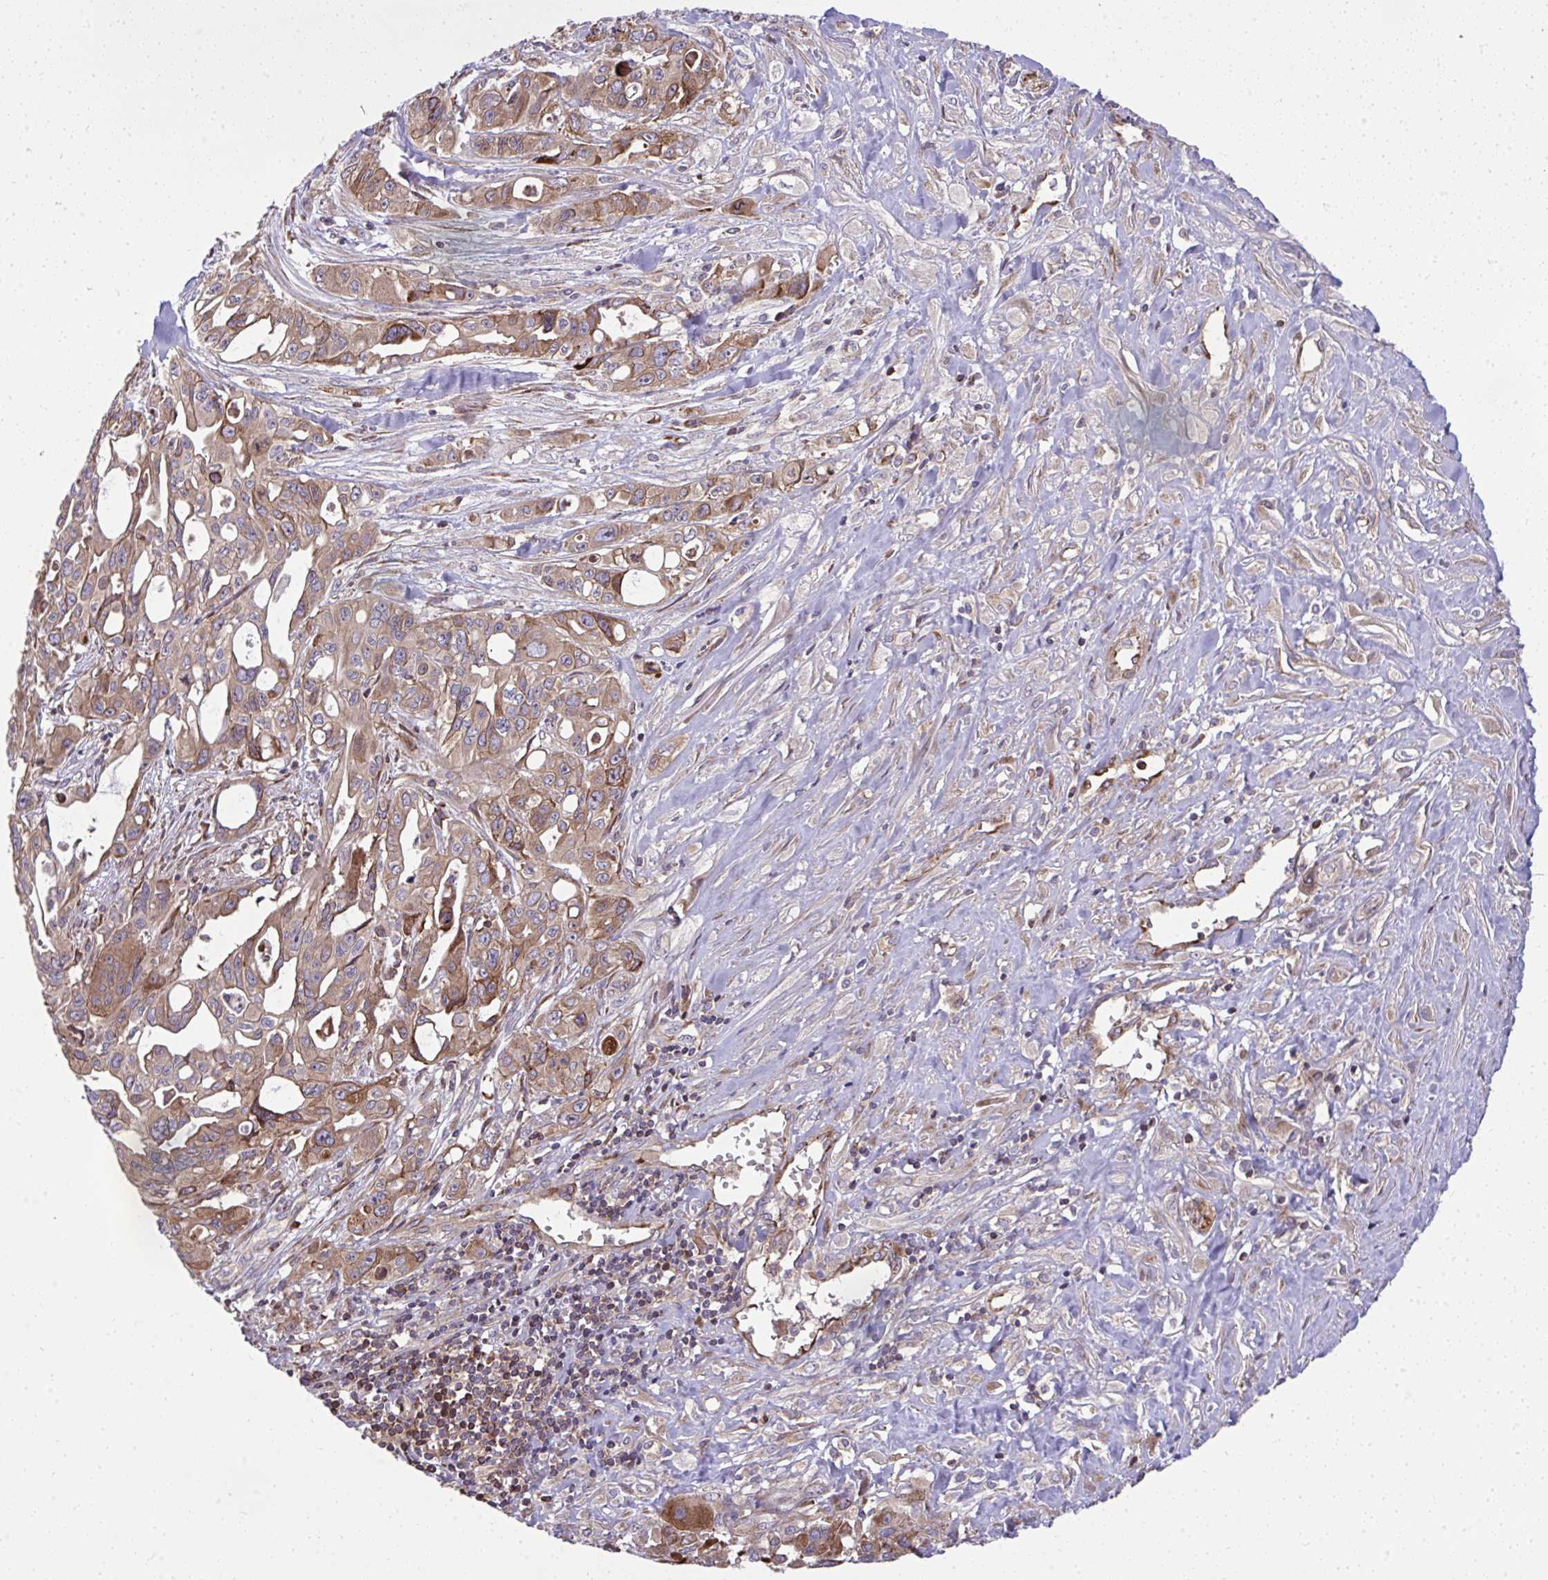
{"staining": {"intensity": "moderate", "quantity": "25%-75%", "location": "cytoplasmic/membranous"}, "tissue": "pancreatic cancer", "cell_type": "Tumor cells", "image_type": "cancer", "snomed": [{"axis": "morphology", "description": "Adenocarcinoma, NOS"}, {"axis": "topography", "description": "Pancreas"}], "caption": "Pancreatic cancer stained with immunohistochemistry shows moderate cytoplasmic/membranous expression in about 25%-75% of tumor cells.", "gene": "NMNAT3", "patient": {"sex": "female", "age": 47}}